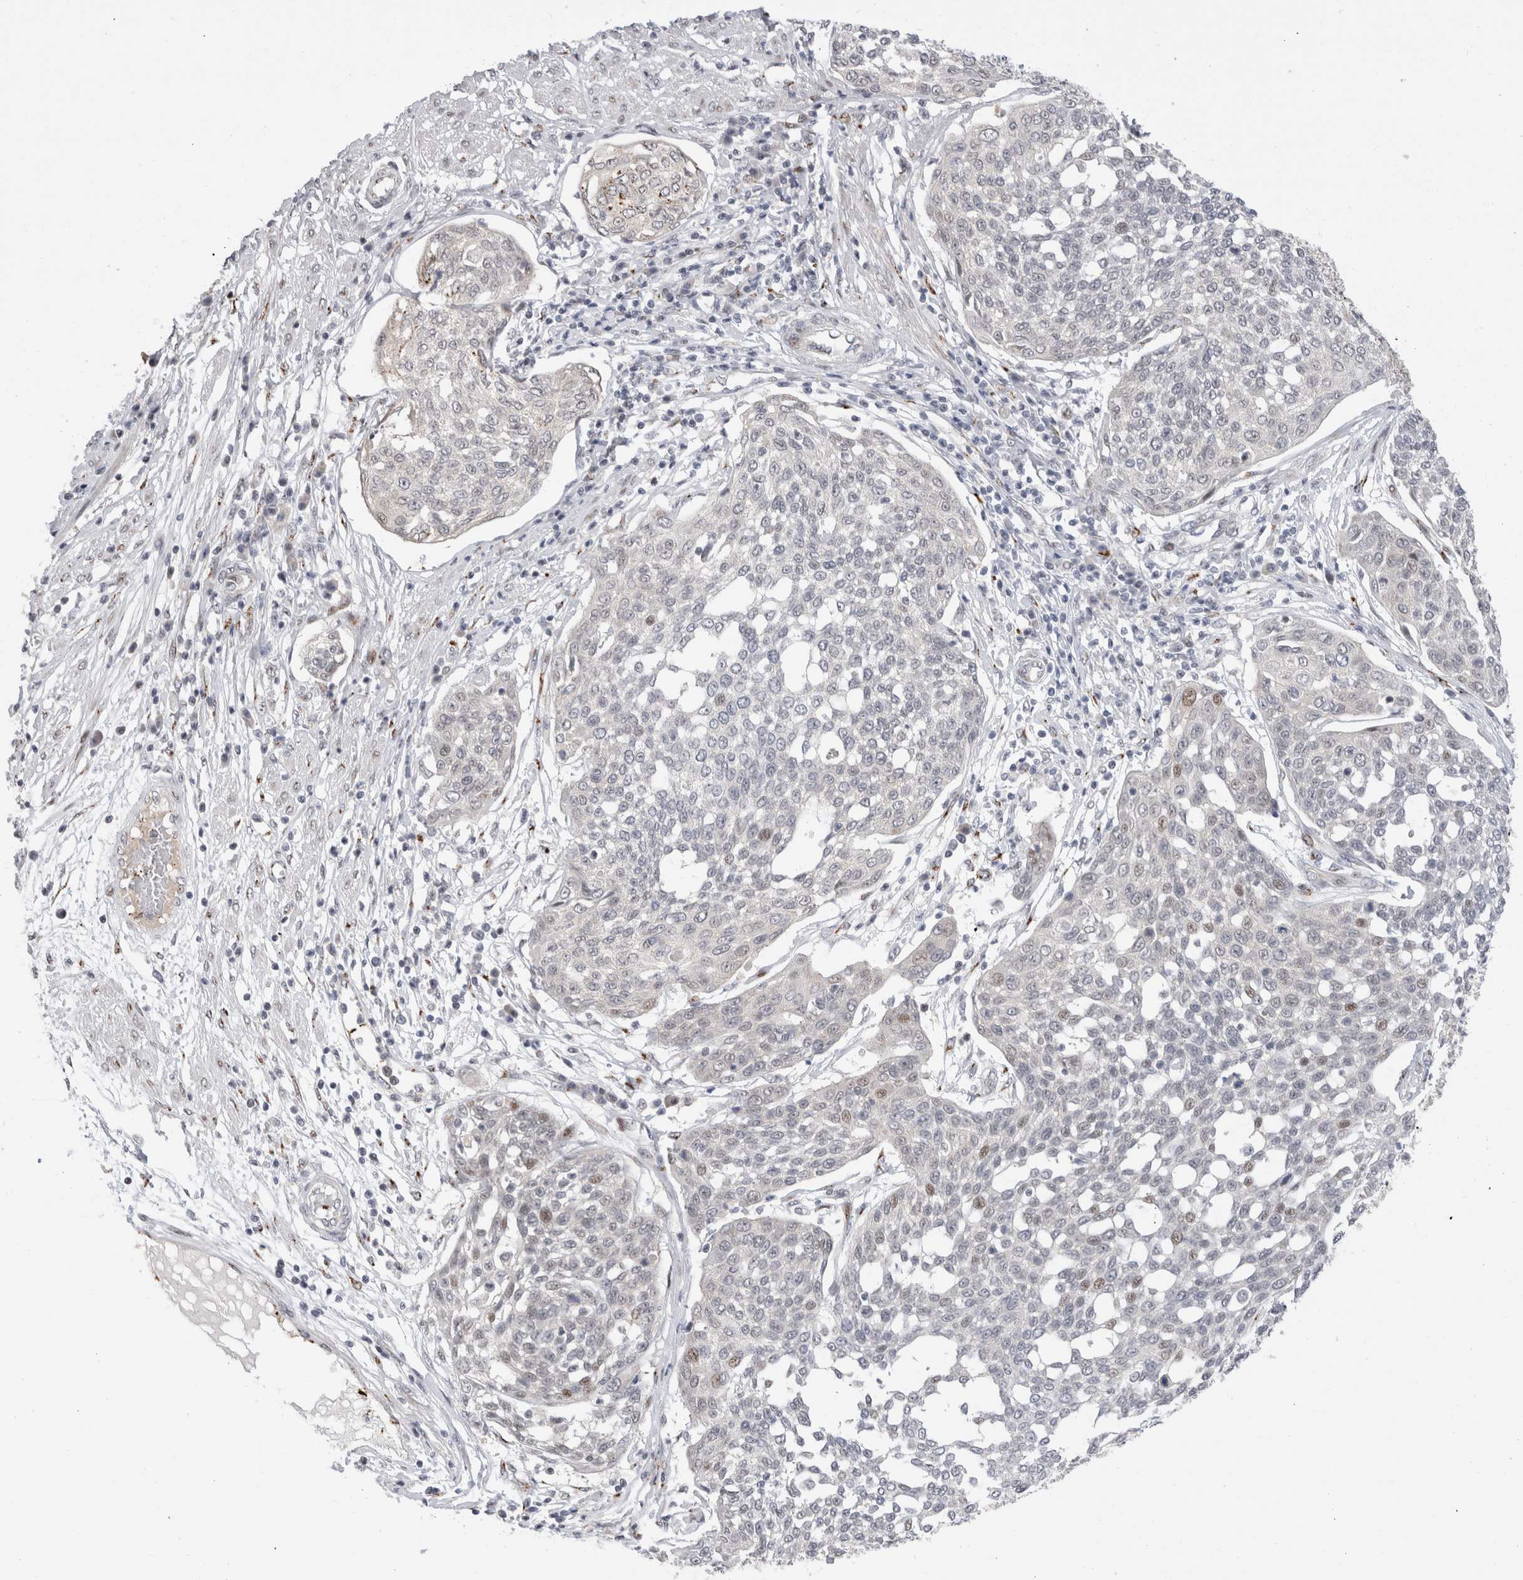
{"staining": {"intensity": "weak", "quantity": "<25%", "location": "nuclear"}, "tissue": "cervical cancer", "cell_type": "Tumor cells", "image_type": "cancer", "snomed": [{"axis": "morphology", "description": "Squamous cell carcinoma, NOS"}, {"axis": "topography", "description": "Cervix"}], "caption": "Cervical cancer (squamous cell carcinoma) was stained to show a protein in brown. There is no significant expression in tumor cells. (Immunohistochemistry, brightfield microscopy, high magnification).", "gene": "VPS28", "patient": {"sex": "female", "age": 34}}